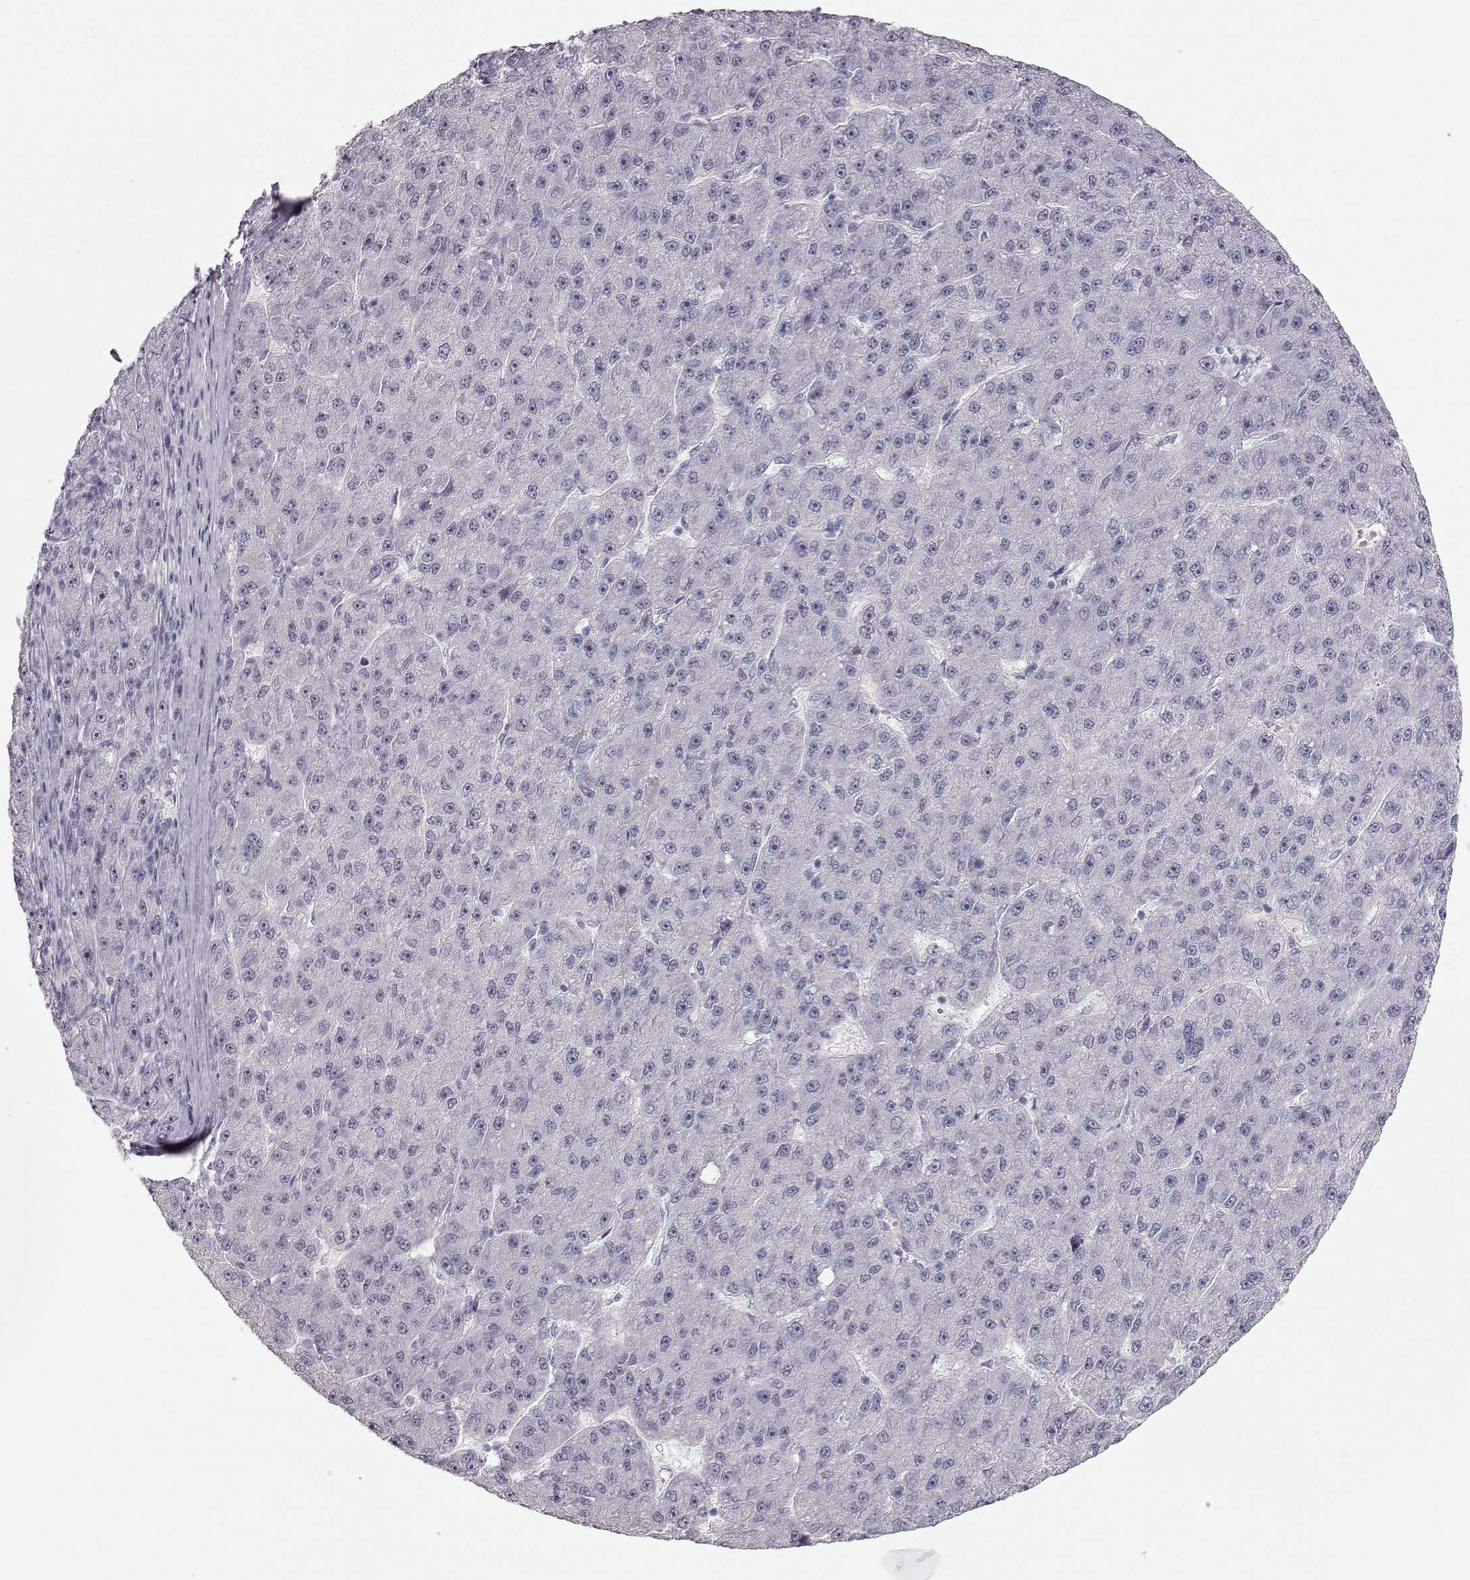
{"staining": {"intensity": "negative", "quantity": "none", "location": "none"}, "tissue": "liver cancer", "cell_type": "Tumor cells", "image_type": "cancer", "snomed": [{"axis": "morphology", "description": "Carcinoma, Hepatocellular, NOS"}, {"axis": "topography", "description": "Liver"}], "caption": "High power microscopy micrograph of an immunohistochemistry (IHC) histopathology image of liver cancer, revealing no significant positivity in tumor cells.", "gene": "FAM205A", "patient": {"sex": "male", "age": 67}}